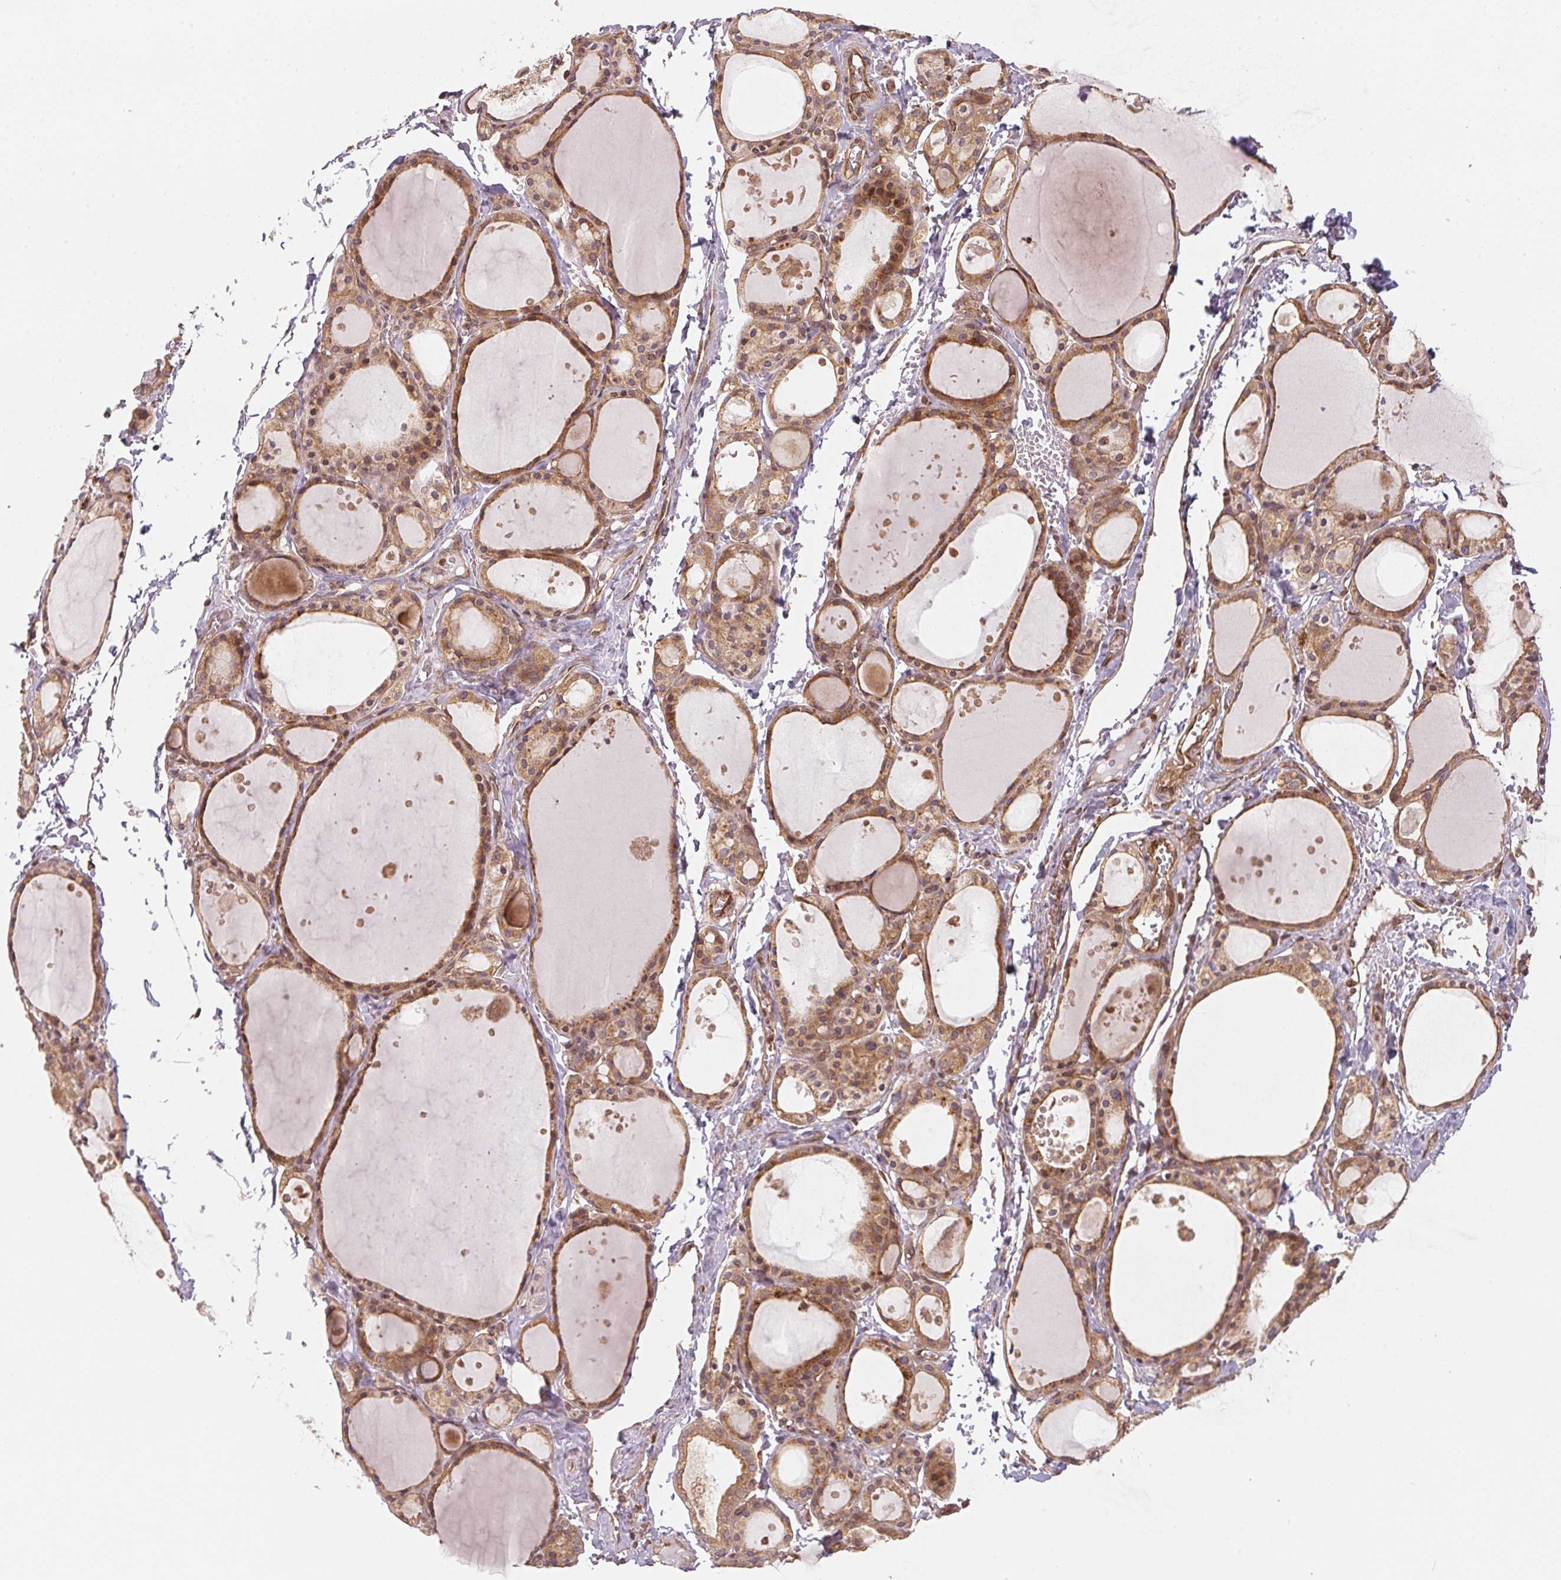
{"staining": {"intensity": "moderate", "quantity": ">75%", "location": "cytoplasmic/membranous"}, "tissue": "thyroid gland", "cell_type": "Glandular cells", "image_type": "normal", "snomed": [{"axis": "morphology", "description": "Normal tissue, NOS"}, {"axis": "topography", "description": "Thyroid gland"}], "caption": "High-magnification brightfield microscopy of benign thyroid gland stained with DAB (brown) and counterstained with hematoxylin (blue). glandular cells exhibit moderate cytoplasmic/membranous positivity is seen in approximately>75% of cells. (Stains: DAB in brown, nuclei in blue, Microscopy: brightfield microscopy at high magnification).", "gene": "STRN4", "patient": {"sex": "male", "age": 68}}